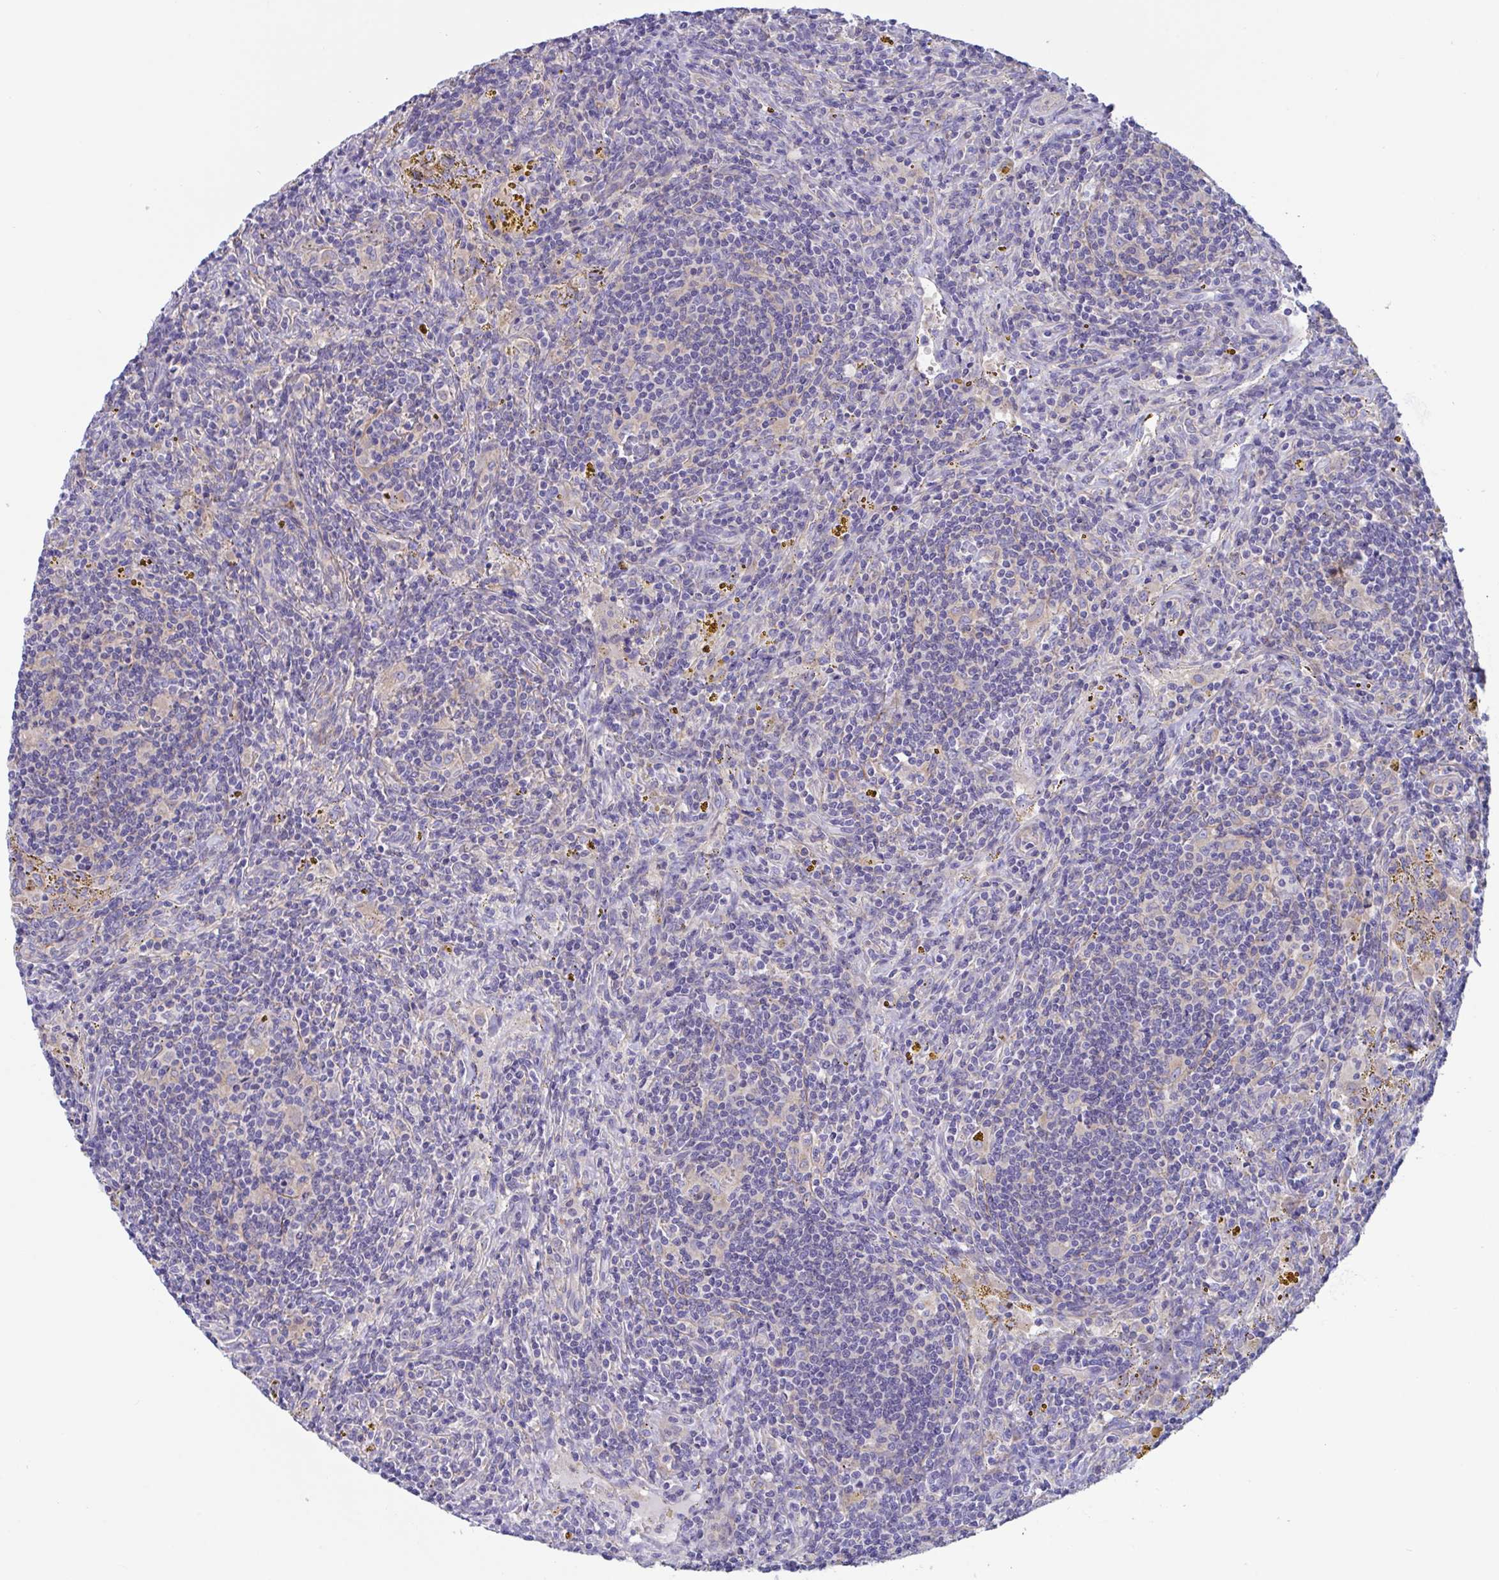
{"staining": {"intensity": "negative", "quantity": "none", "location": "none"}, "tissue": "lymphoma", "cell_type": "Tumor cells", "image_type": "cancer", "snomed": [{"axis": "morphology", "description": "Malignant lymphoma, non-Hodgkin's type, Low grade"}, {"axis": "topography", "description": "Spleen"}], "caption": "Immunohistochemistry micrograph of neoplastic tissue: lymphoma stained with DAB (3,3'-diaminobenzidine) reveals no significant protein staining in tumor cells.", "gene": "OXLD1", "patient": {"sex": "female", "age": 70}}